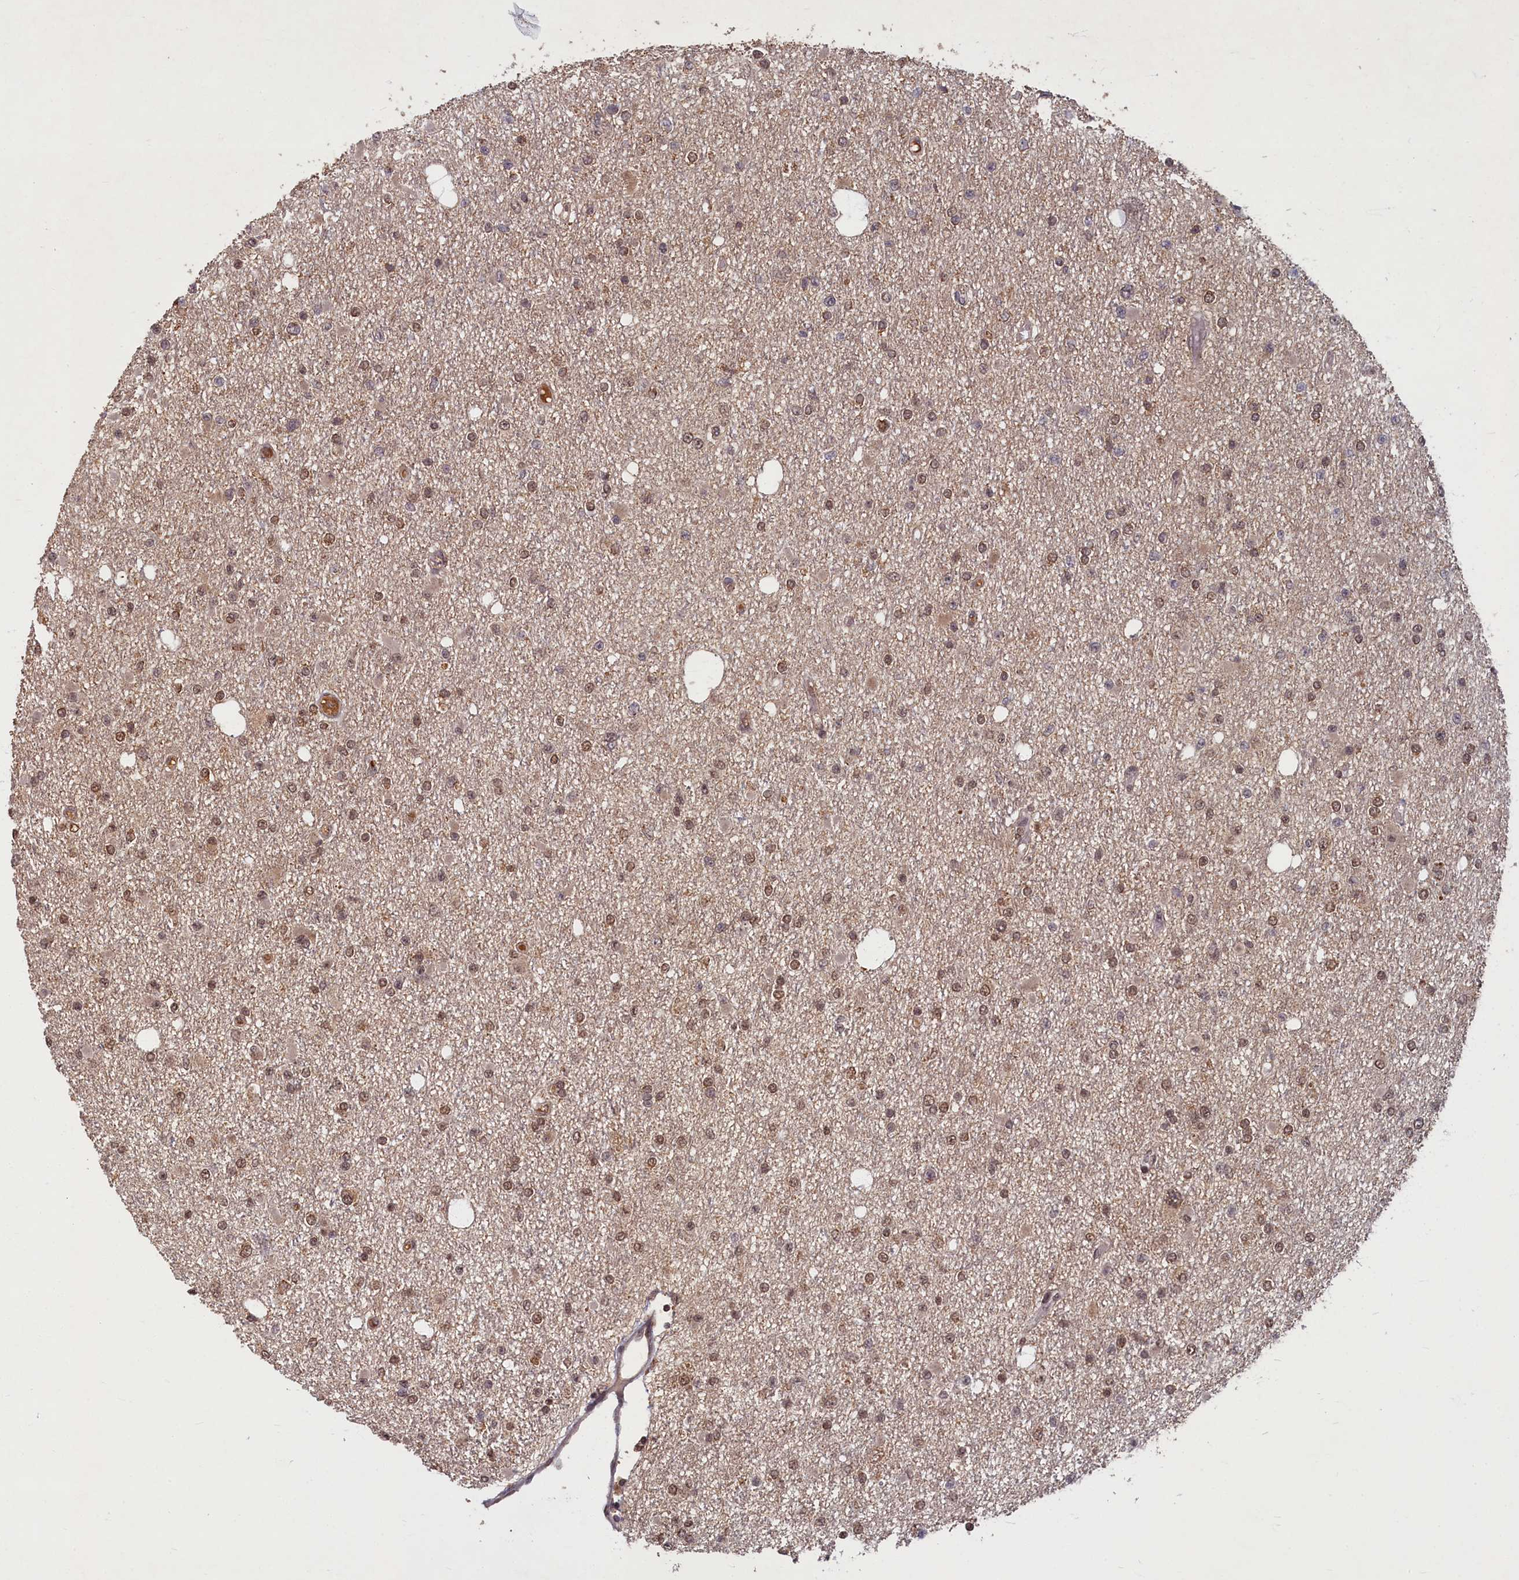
{"staining": {"intensity": "moderate", "quantity": ">75%", "location": "nuclear"}, "tissue": "glioma", "cell_type": "Tumor cells", "image_type": "cancer", "snomed": [{"axis": "morphology", "description": "Glioma, malignant, Low grade"}, {"axis": "topography", "description": "Brain"}], "caption": "Protein analysis of glioma tissue displays moderate nuclear staining in approximately >75% of tumor cells. Using DAB (brown) and hematoxylin (blue) stains, captured at high magnification using brightfield microscopy.", "gene": "BRCA1", "patient": {"sex": "female", "age": 22}}